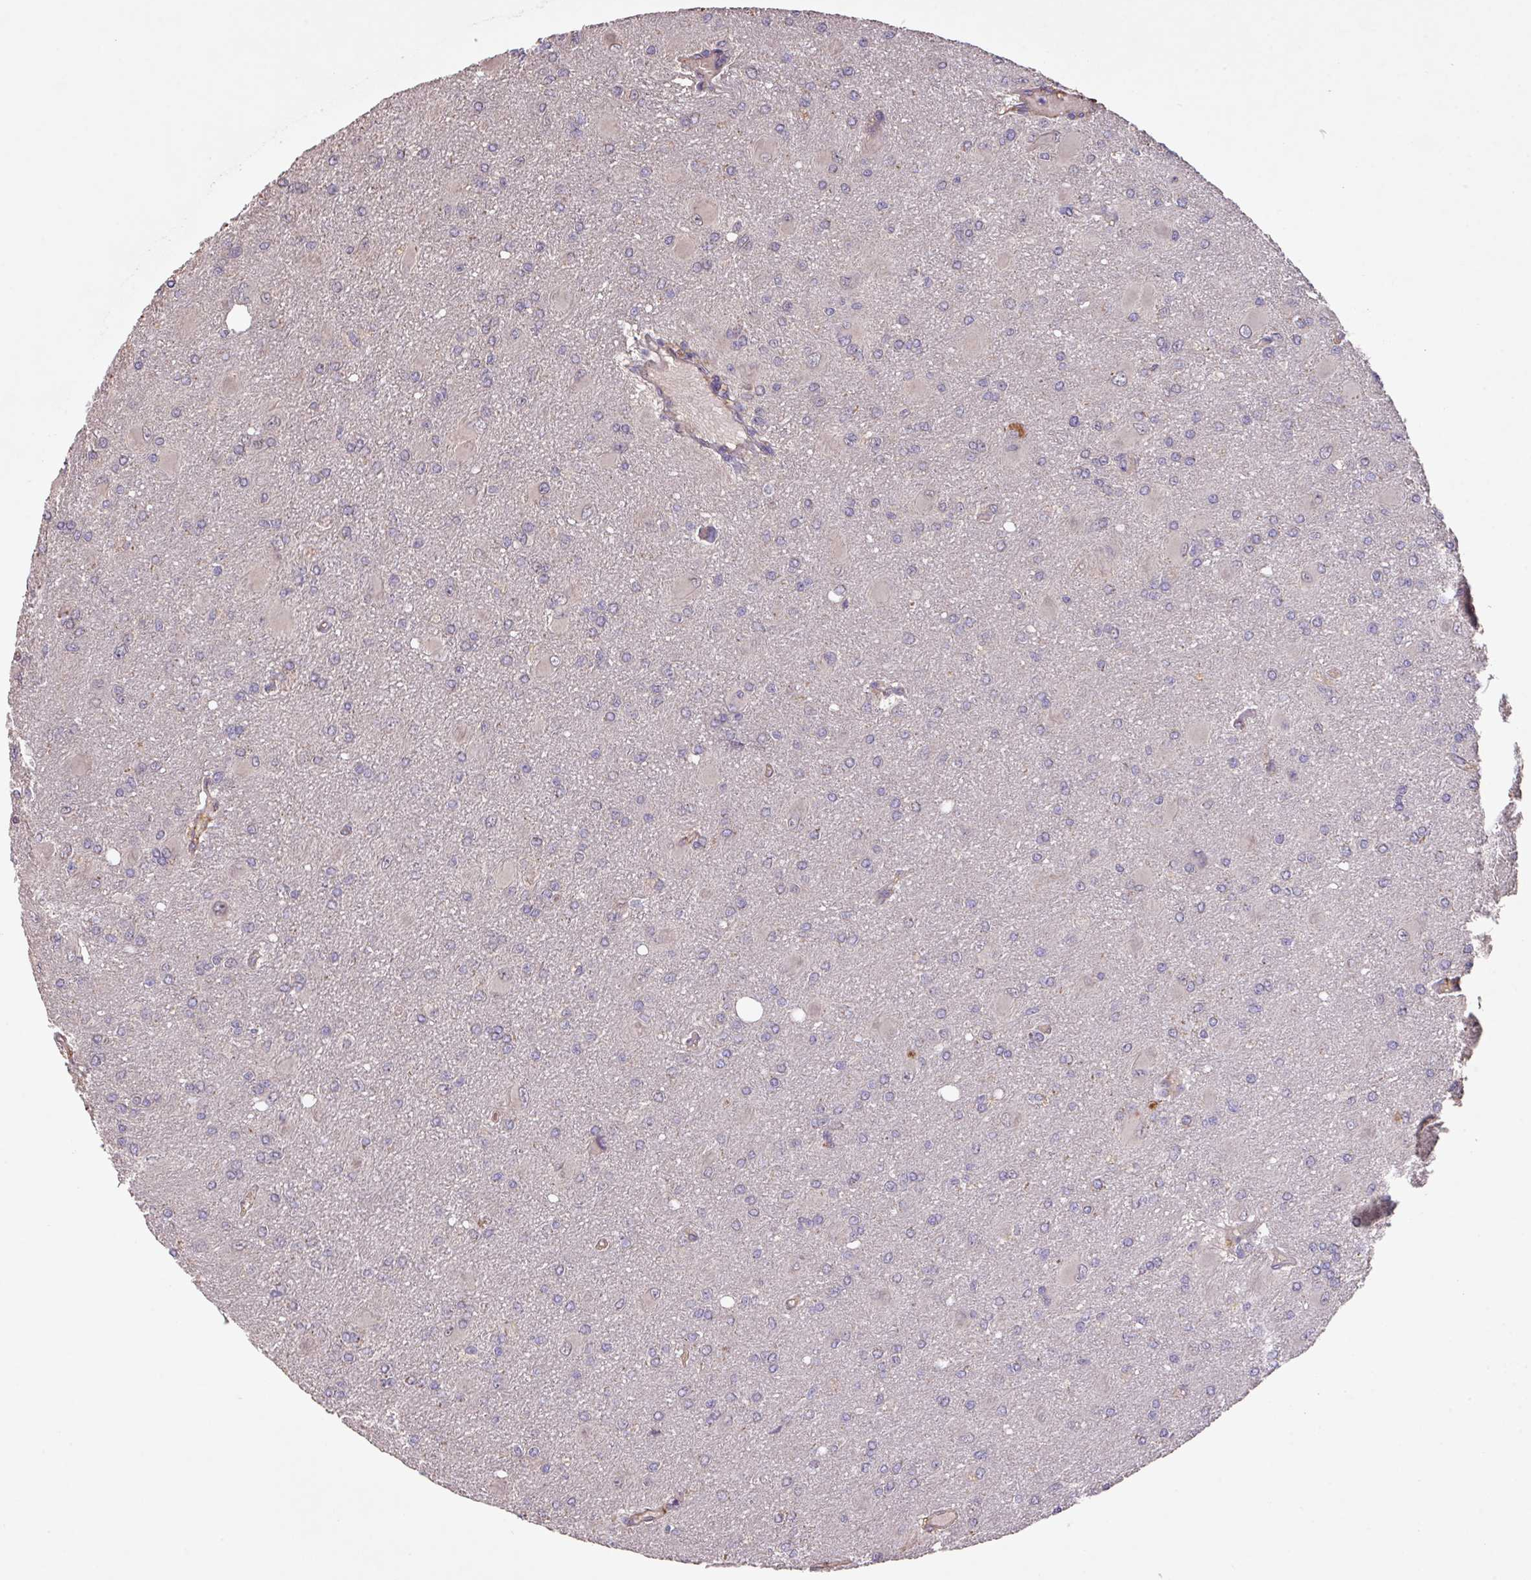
{"staining": {"intensity": "negative", "quantity": "none", "location": "none"}, "tissue": "glioma", "cell_type": "Tumor cells", "image_type": "cancer", "snomed": [{"axis": "morphology", "description": "Glioma, malignant, High grade"}, {"axis": "topography", "description": "Brain"}], "caption": "Immunohistochemistry image of high-grade glioma (malignant) stained for a protein (brown), which exhibits no expression in tumor cells.", "gene": "PRADC1", "patient": {"sex": "male", "age": 67}}